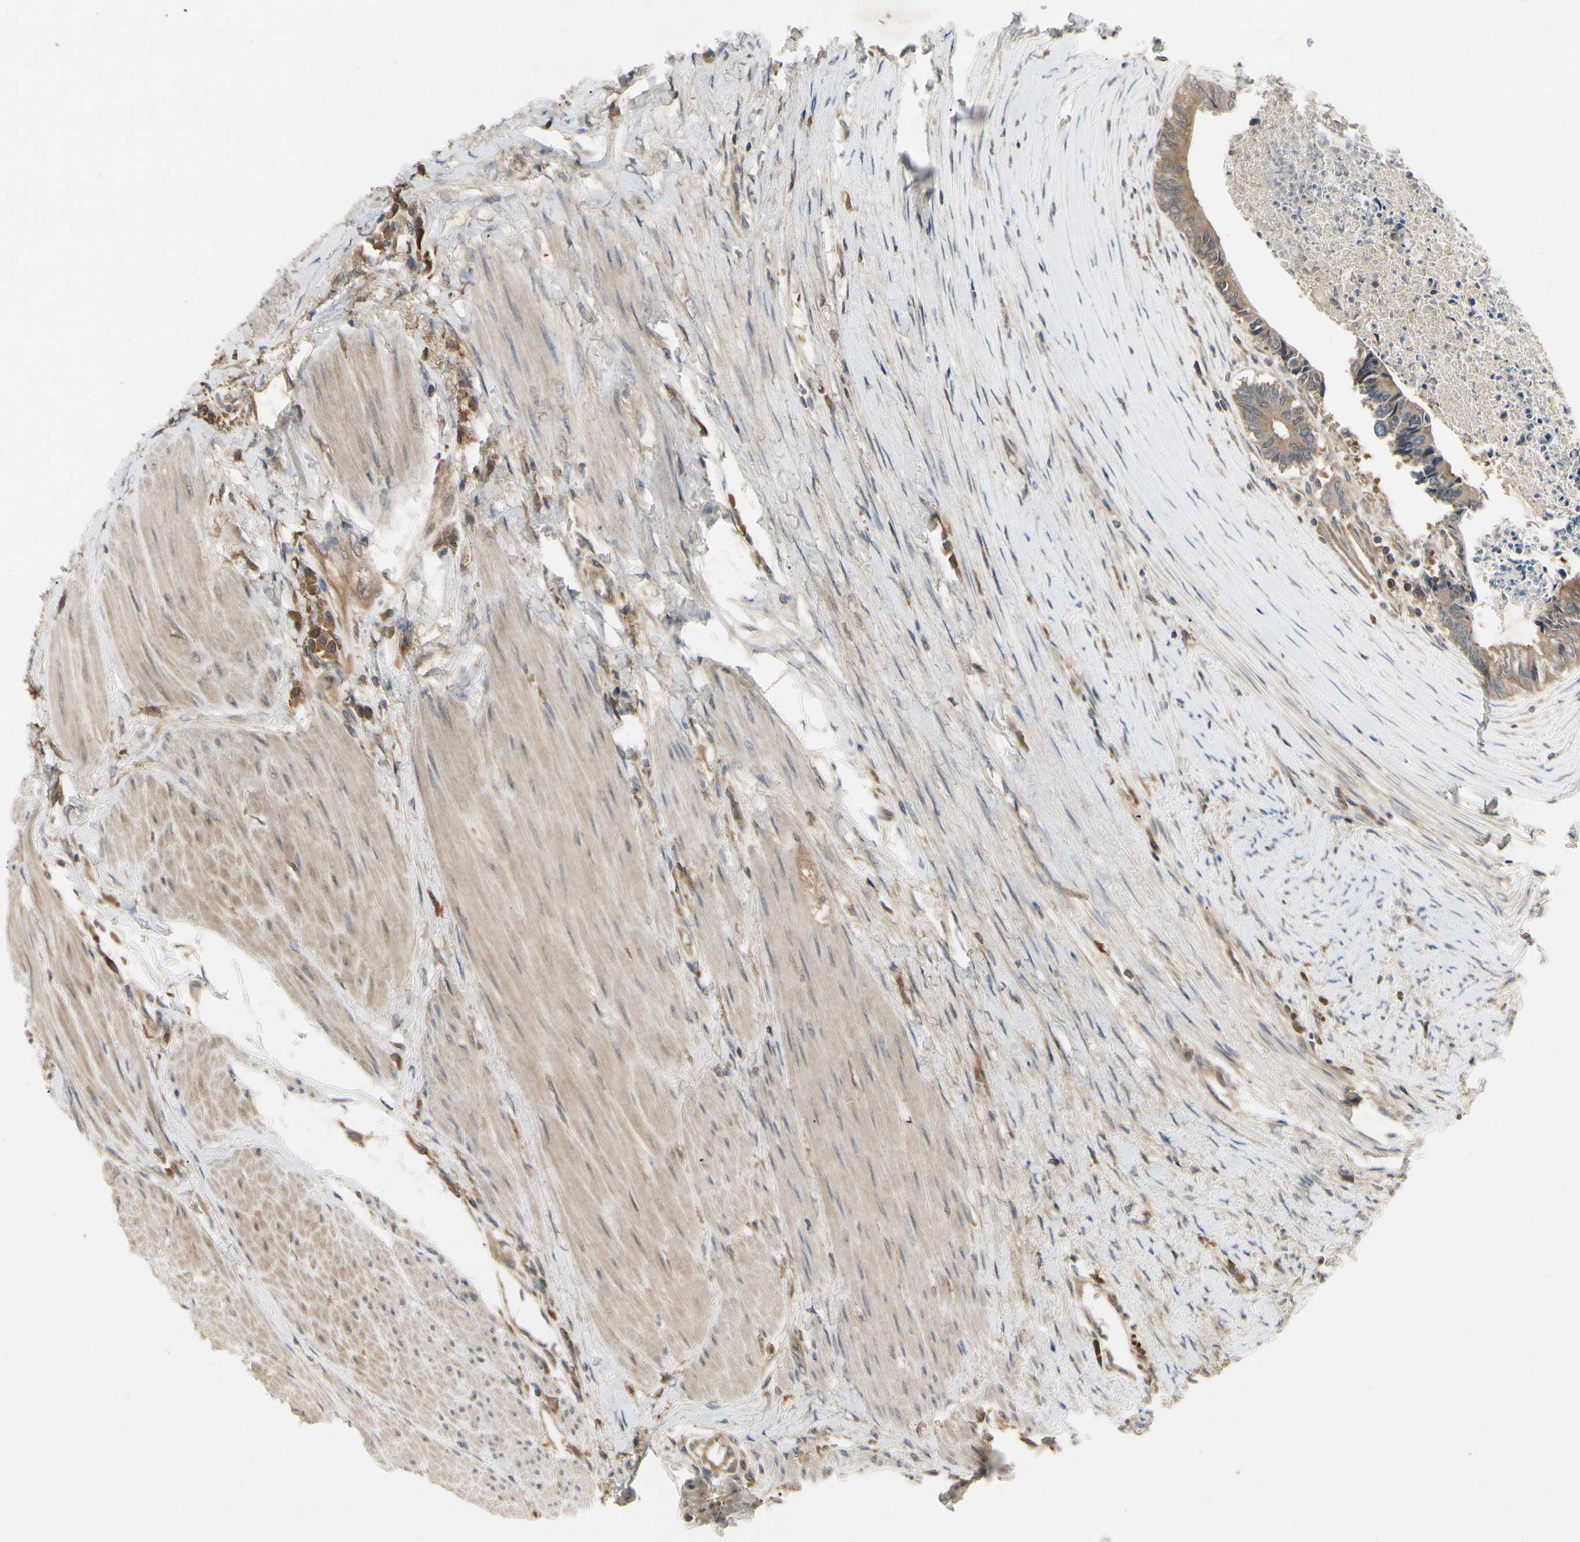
{"staining": {"intensity": "moderate", "quantity": ">75%", "location": "cytoplasmic/membranous"}, "tissue": "colorectal cancer", "cell_type": "Tumor cells", "image_type": "cancer", "snomed": [{"axis": "morphology", "description": "Adenocarcinoma, NOS"}, {"axis": "topography", "description": "Rectum"}], "caption": "An IHC image of neoplastic tissue is shown. Protein staining in brown shows moderate cytoplasmic/membranous positivity in colorectal adenocarcinoma within tumor cells.", "gene": "RNF14", "patient": {"sex": "male", "age": 63}}